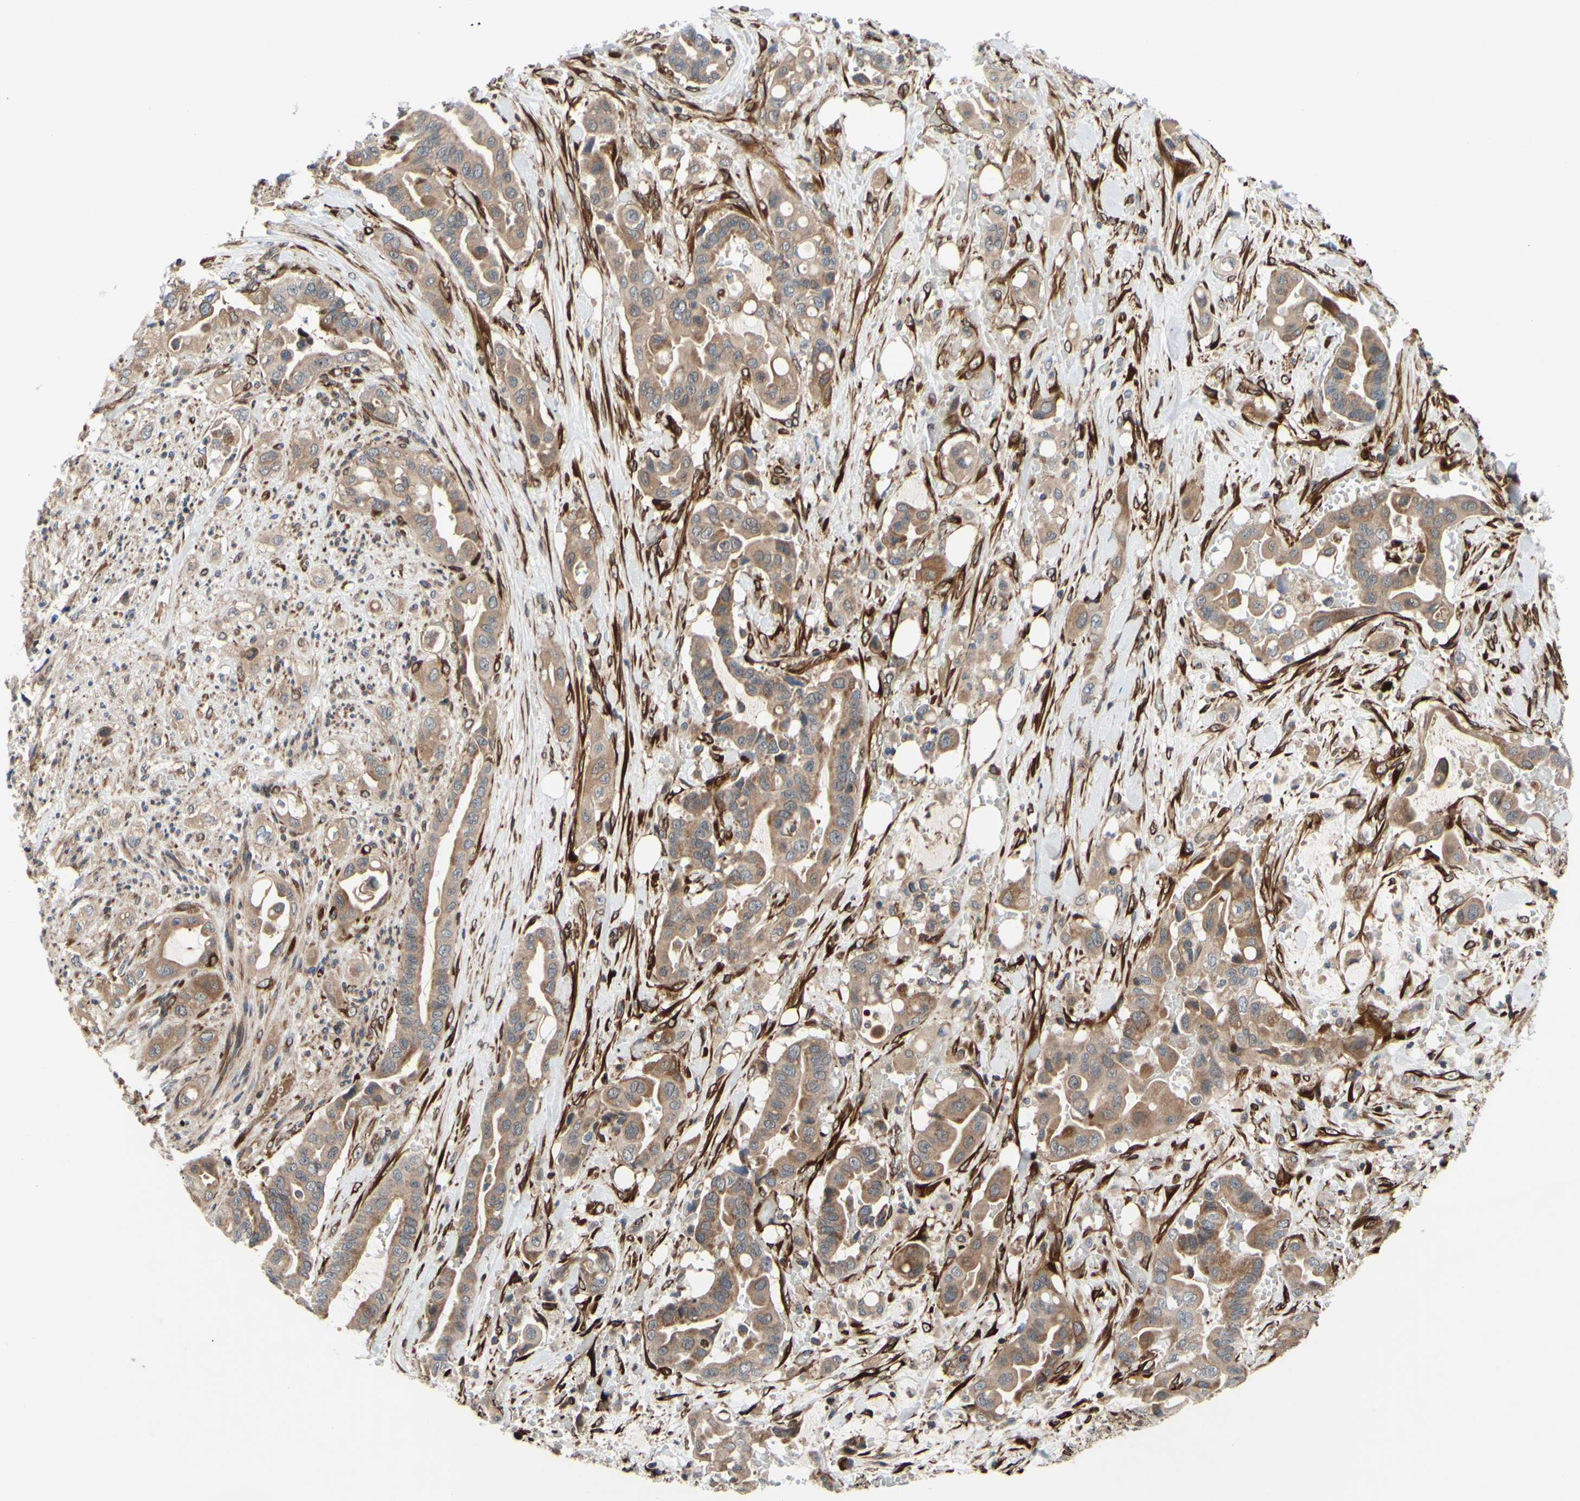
{"staining": {"intensity": "moderate", "quantity": ">75%", "location": "cytoplasmic/membranous,nuclear"}, "tissue": "liver cancer", "cell_type": "Tumor cells", "image_type": "cancer", "snomed": [{"axis": "morphology", "description": "Cholangiocarcinoma"}, {"axis": "topography", "description": "Liver"}], "caption": "There is medium levels of moderate cytoplasmic/membranous and nuclear staining in tumor cells of cholangiocarcinoma (liver), as demonstrated by immunohistochemical staining (brown color).", "gene": "PRAF2", "patient": {"sex": "female", "age": 61}}